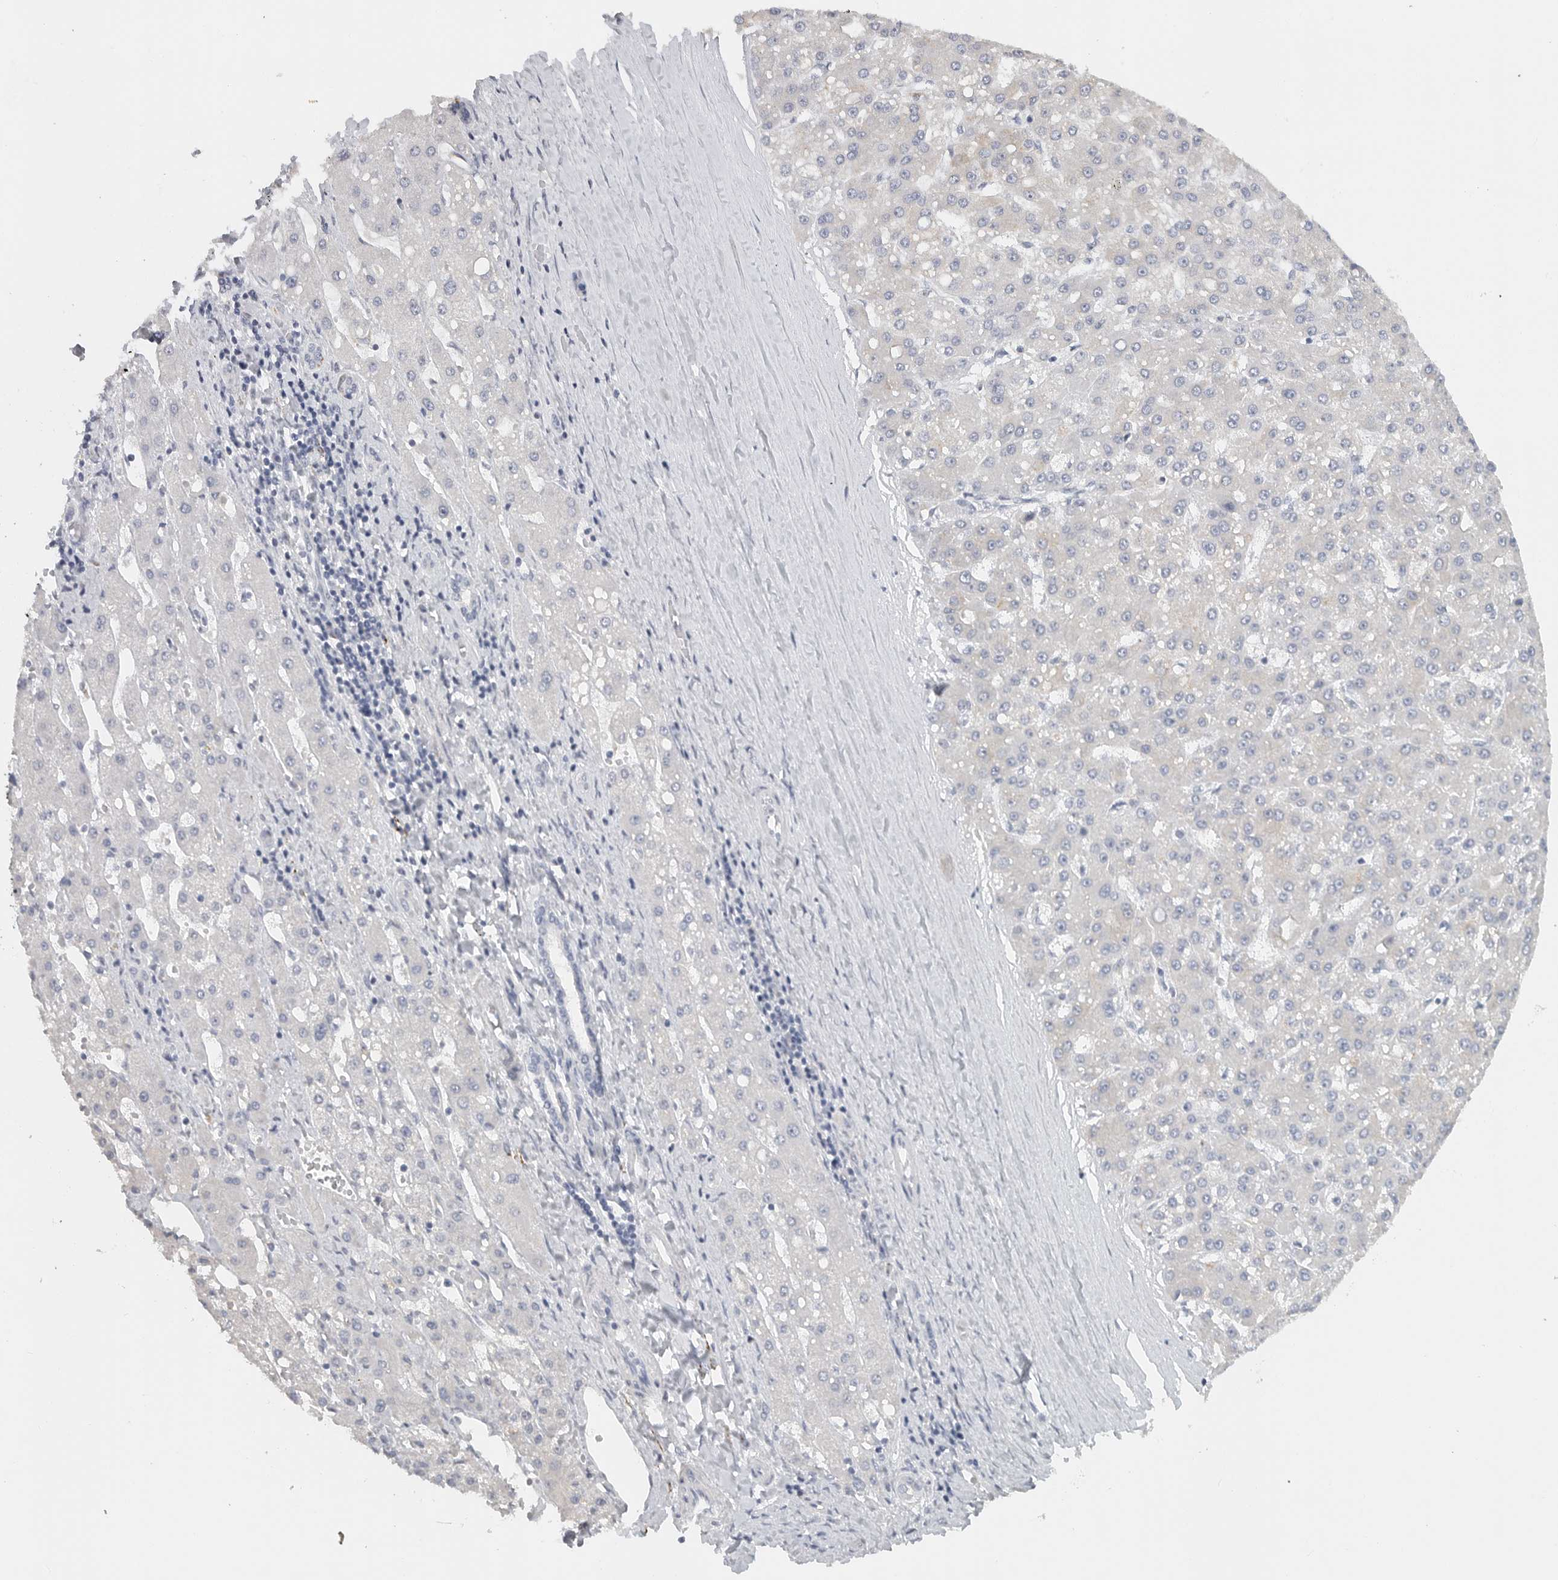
{"staining": {"intensity": "negative", "quantity": "none", "location": "none"}, "tissue": "liver cancer", "cell_type": "Tumor cells", "image_type": "cancer", "snomed": [{"axis": "morphology", "description": "Carcinoma, Hepatocellular, NOS"}, {"axis": "topography", "description": "Liver"}], "caption": "Immunohistochemistry micrograph of liver cancer stained for a protein (brown), which demonstrates no staining in tumor cells. Brightfield microscopy of IHC stained with DAB (brown) and hematoxylin (blue), captured at high magnification.", "gene": "PAM", "patient": {"sex": "male", "age": 67}}